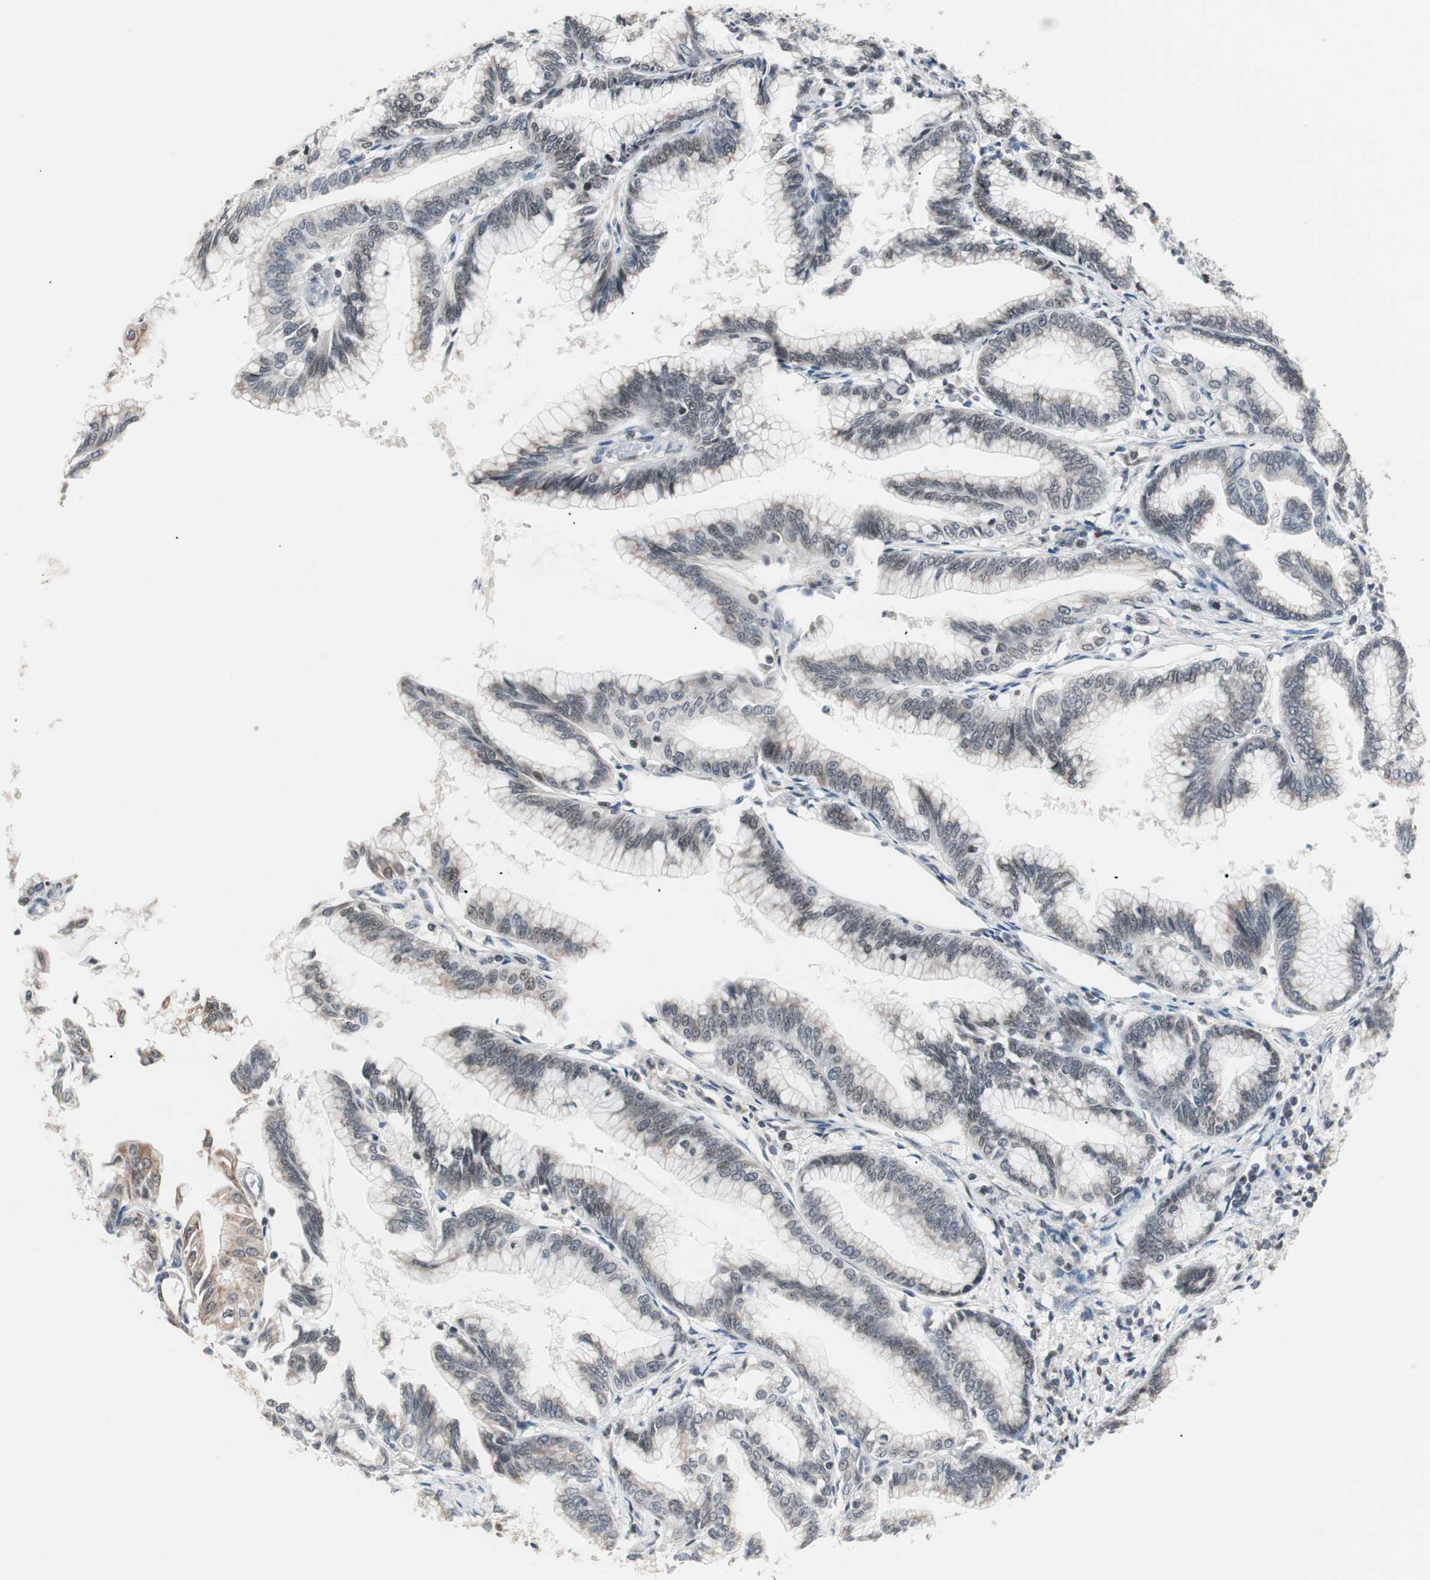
{"staining": {"intensity": "moderate", "quantity": "<25%", "location": "cytoplasmic/membranous"}, "tissue": "pancreatic cancer", "cell_type": "Tumor cells", "image_type": "cancer", "snomed": [{"axis": "morphology", "description": "Adenocarcinoma, NOS"}, {"axis": "topography", "description": "Pancreas"}], "caption": "Protein expression by immunohistochemistry displays moderate cytoplasmic/membranous expression in approximately <25% of tumor cells in pancreatic cancer. Nuclei are stained in blue.", "gene": "LIG3", "patient": {"sex": "female", "age": 64}}